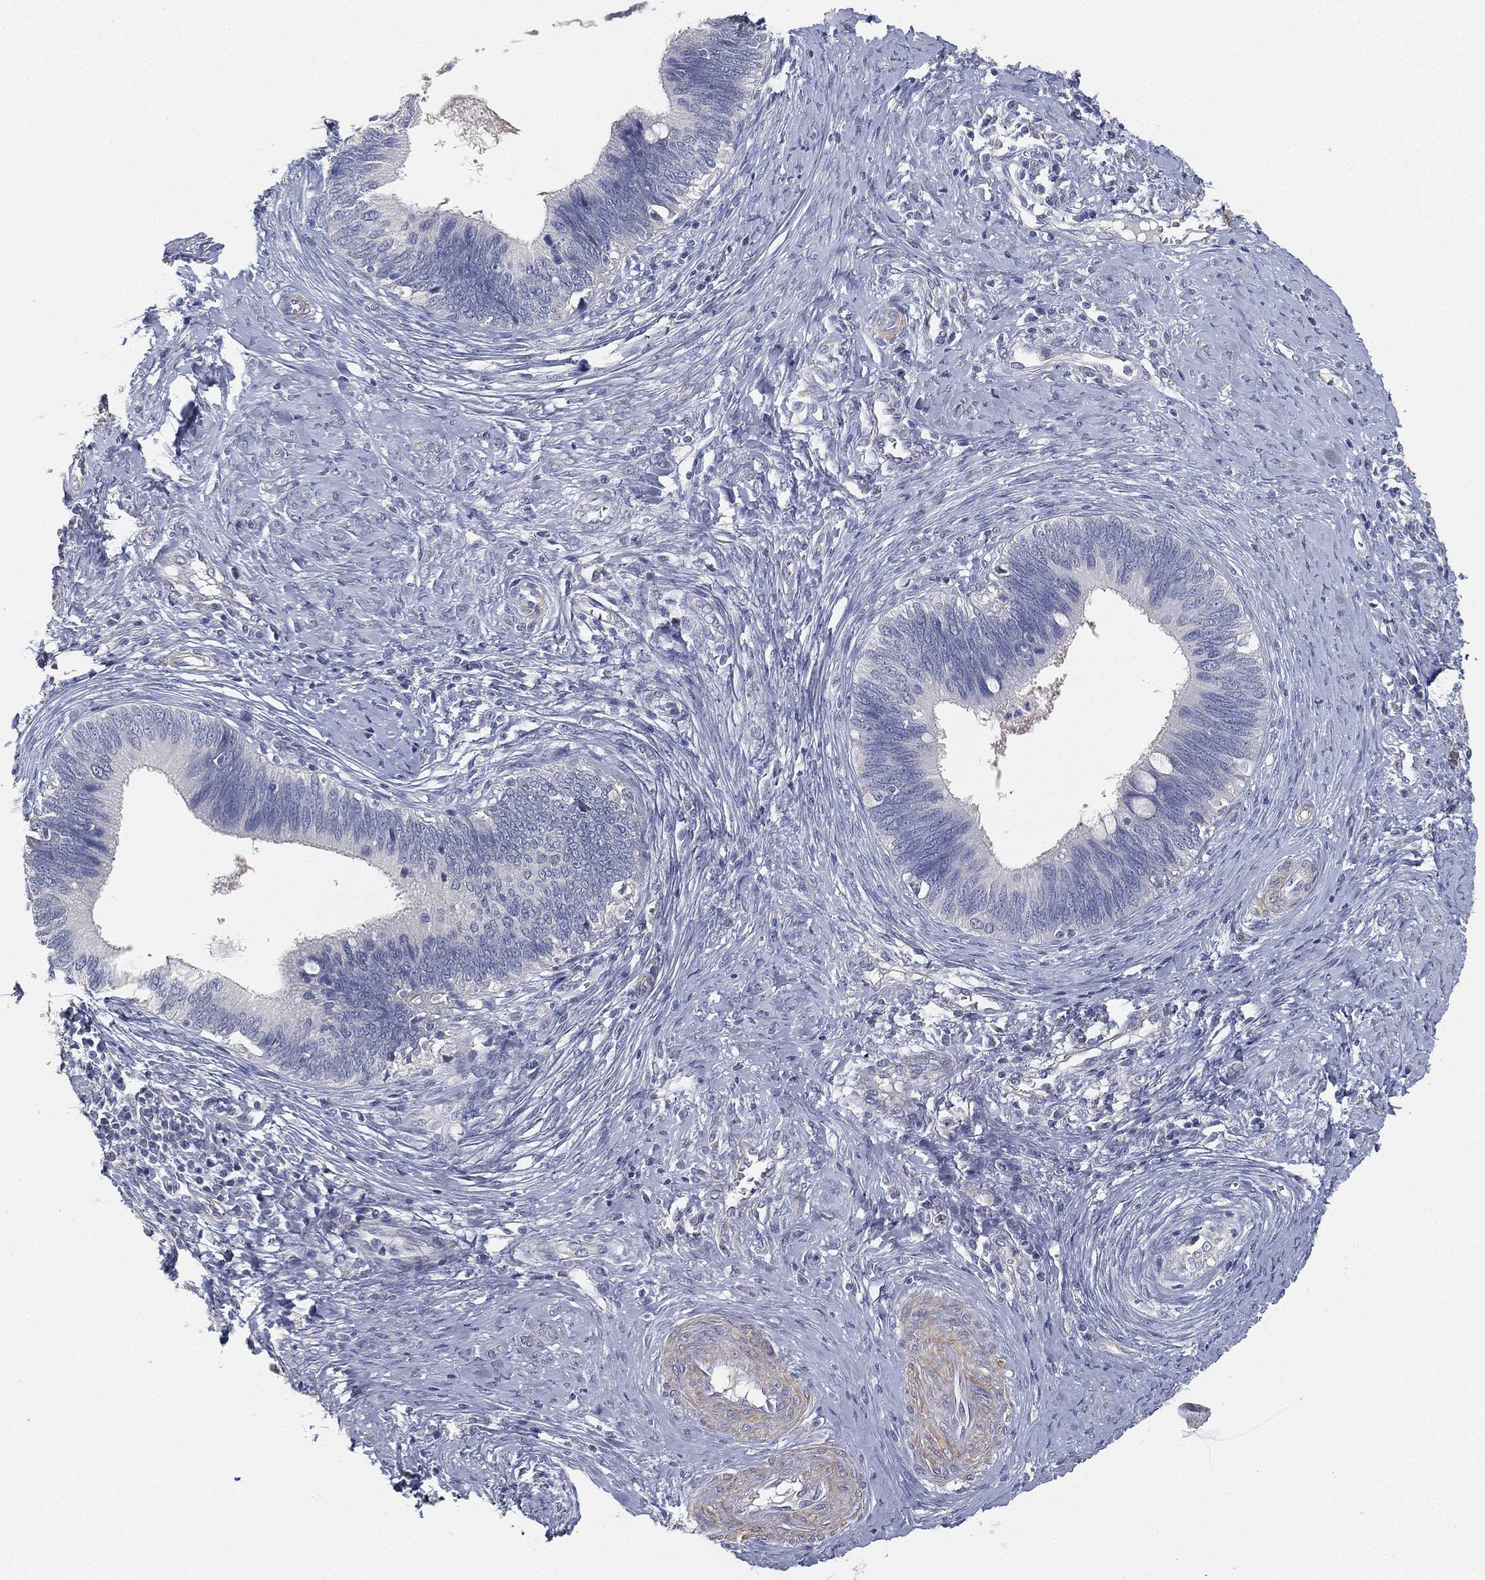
{"staining": {"intensity": "negative", "quantity": "none", "location": "none"}, "tissue": "cervical cancer", "cell_type": "Tumor cells", "image_type": "cancer", "snomed": [{"axis": "morphology", "description": "Adenocarcinoma, NOS"}, {"axis": "topography", "description": "Cervix"}], "caption": "Adenocarcinoma (cervical) was stained to show a protein in brown. There is no significant positivity in tumor cells.", "gene": "GPR61", "patient": {"sex": "female", "age": 42}}